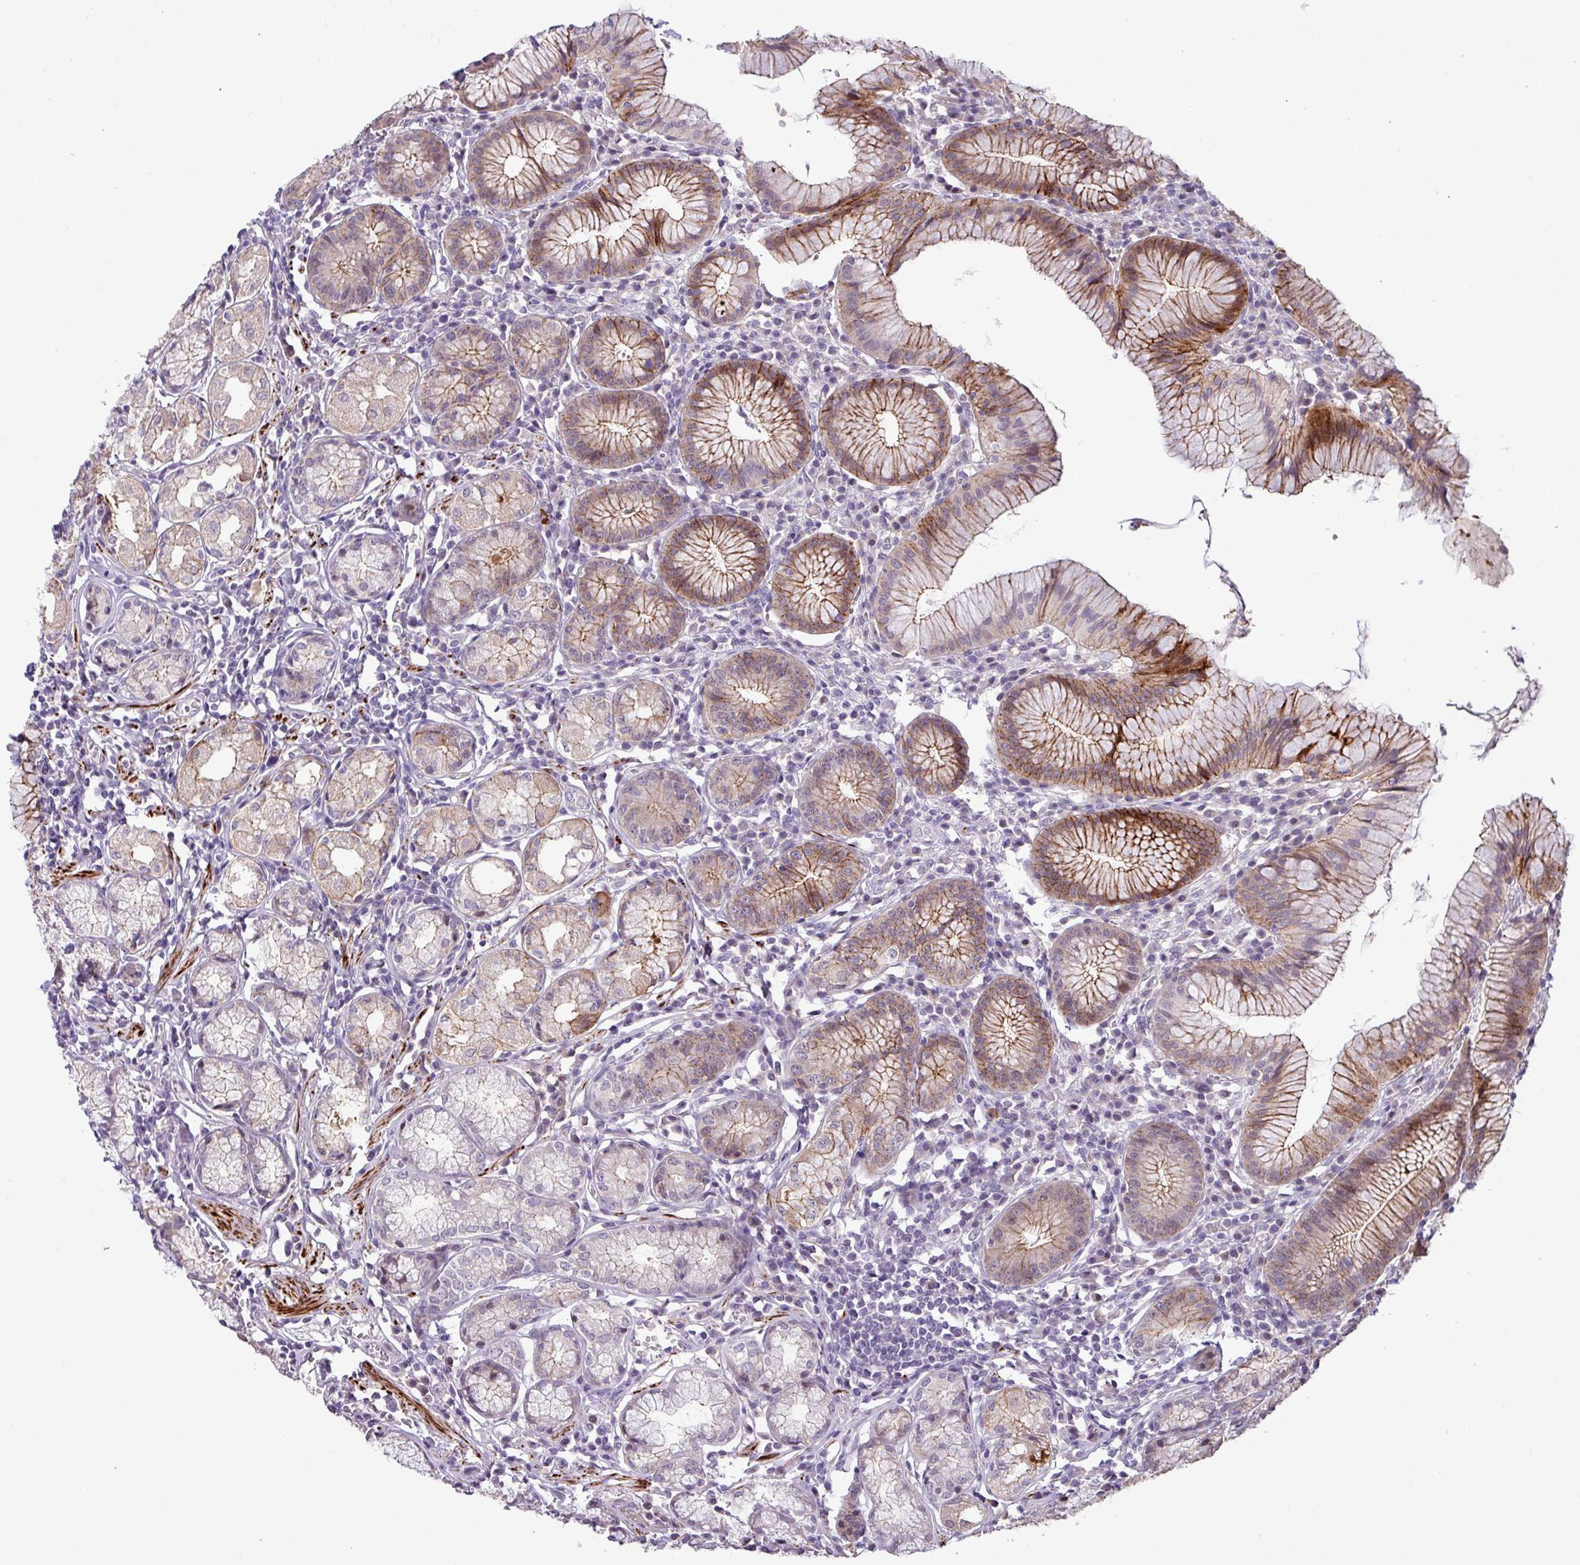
{"staining": {"intensity": "strong", "quantity": "25%-75%", "location": "cytoplasmic/membranous"}, "tissue": "stomach", "cell_type": "Glandular cells", "image_type": "normal", "snomed": [{"axis": "morphology", "description": "Normal tissue, NOS"}, {"axis": "topography", "description": "Stomach"}], "caption": "Brown immunohistochemical staining in benign stomach reveals strong cytoplasmic/membranous positivity in about 25%-75% of glandular cells. The staining is performed using DAB brown chromogen to label protein expression. The nuclei are counter-stained blue using hematoxylin.", "gene": "RIPPLY1", "patient": {"sex": "male", "age": 55}}